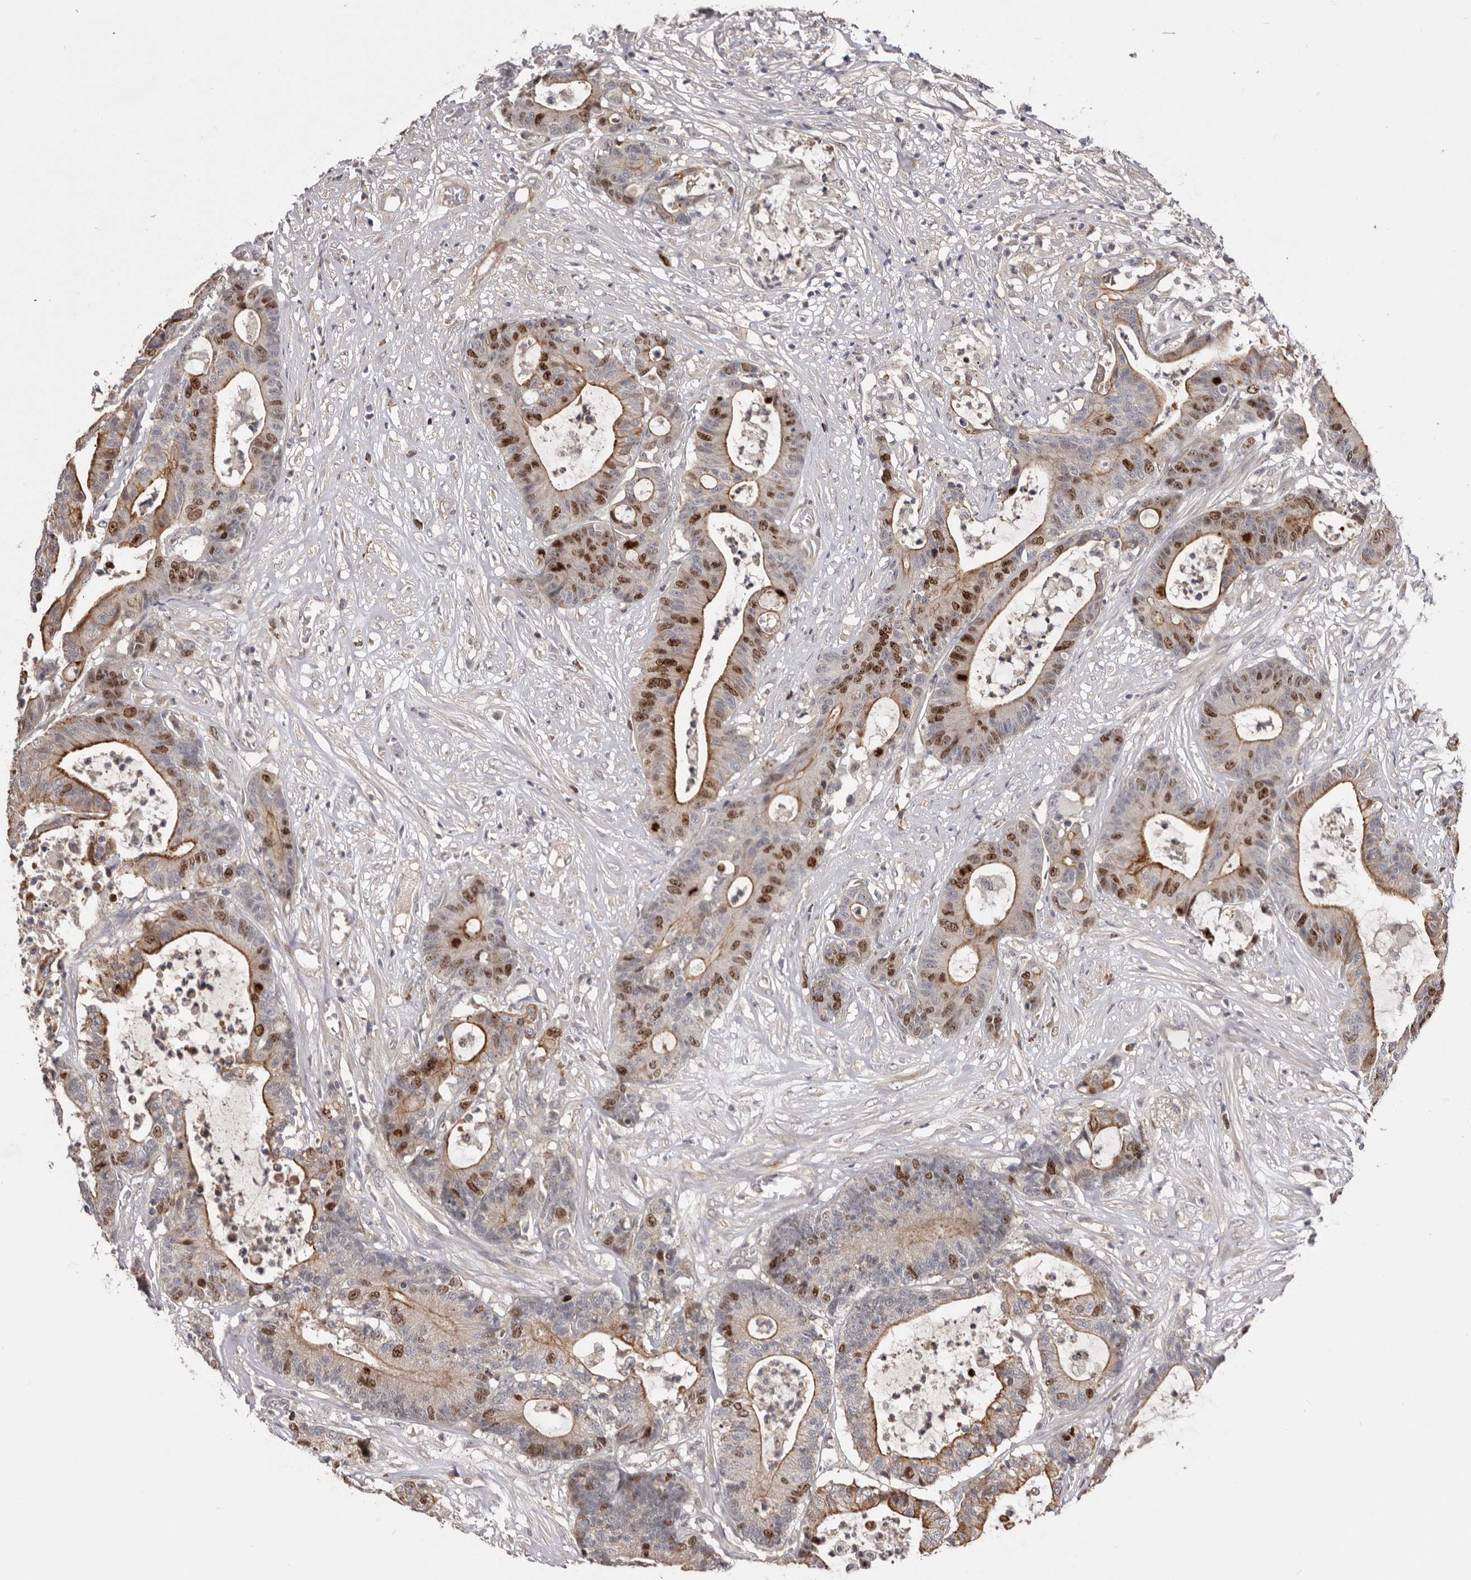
{"staining": {"intensity": "moderate", "quantity": ">75%", "location": "cytoplasmic/membranous,nuclear"}, "tissue": "colorectal cancer", "cell_type": "Tumor cells", "image_type": "cancer", "snomed": [{"axis": "morphology", "description": "Adenocarcinoma, NOS"}, {"axis": "topography", "description": "Colon"}], "caption": "Immunohistochemical staining of adenocarcinoma (colorectal) shows medium levels of moderate cytoplasmic/membranous and nuclear protein expression in approximately >75% of tumor cells. The staining was performed using DAB to visualize the protein expression in brown, while the nuclei were stained in blue with hematoxylin (Magnification: 20x).", "gene": "CDCA8", "patient": {"sex": "female", "age": 84}}